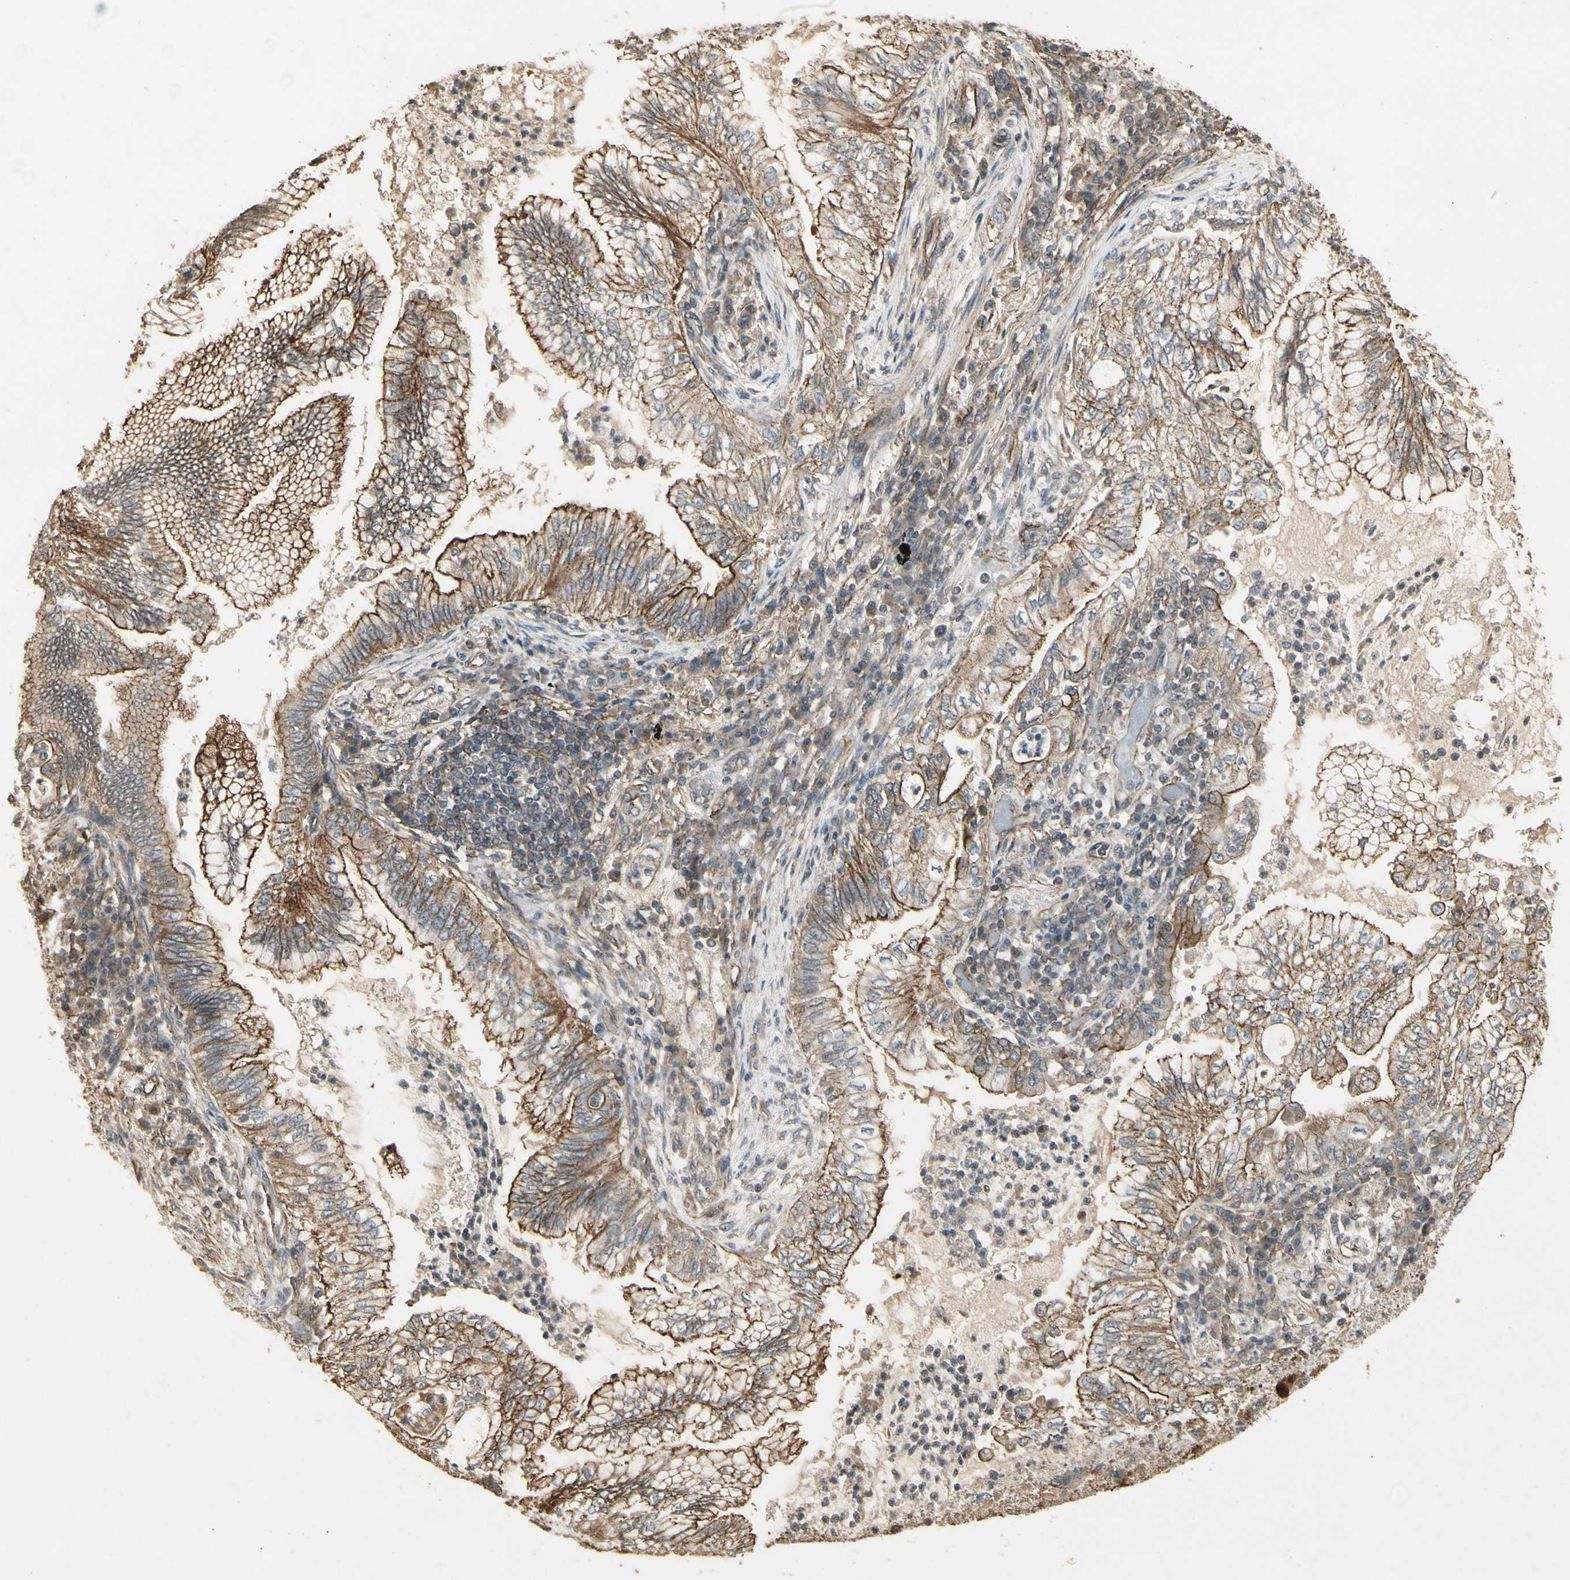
{"staining": {"intensity": "moderate", "quantity": ">75%", "location": "cytoplasmic/membranous"}, "tissue": "lung cancer", "cell_type": "Tumor cells", "image_type": "cancer", "snomed": [{"axis": "morphology", "description": "Normal tissue, NOS"}, {"axis": "morphology", "description": "Adenocarcinoma, NOS"}, {"axis": "topography", "description": "Bronchus"}, {"axis": "topography", "description": "Lung"}], "caption": "The immunohistochemical stain labels moderate cytoplasmic/membranous staining in tumor cells of lung cancer (adenocarcinoma) tissue.", "gene": "RNF180", "patient": {"sex": "female", "age": 70}}